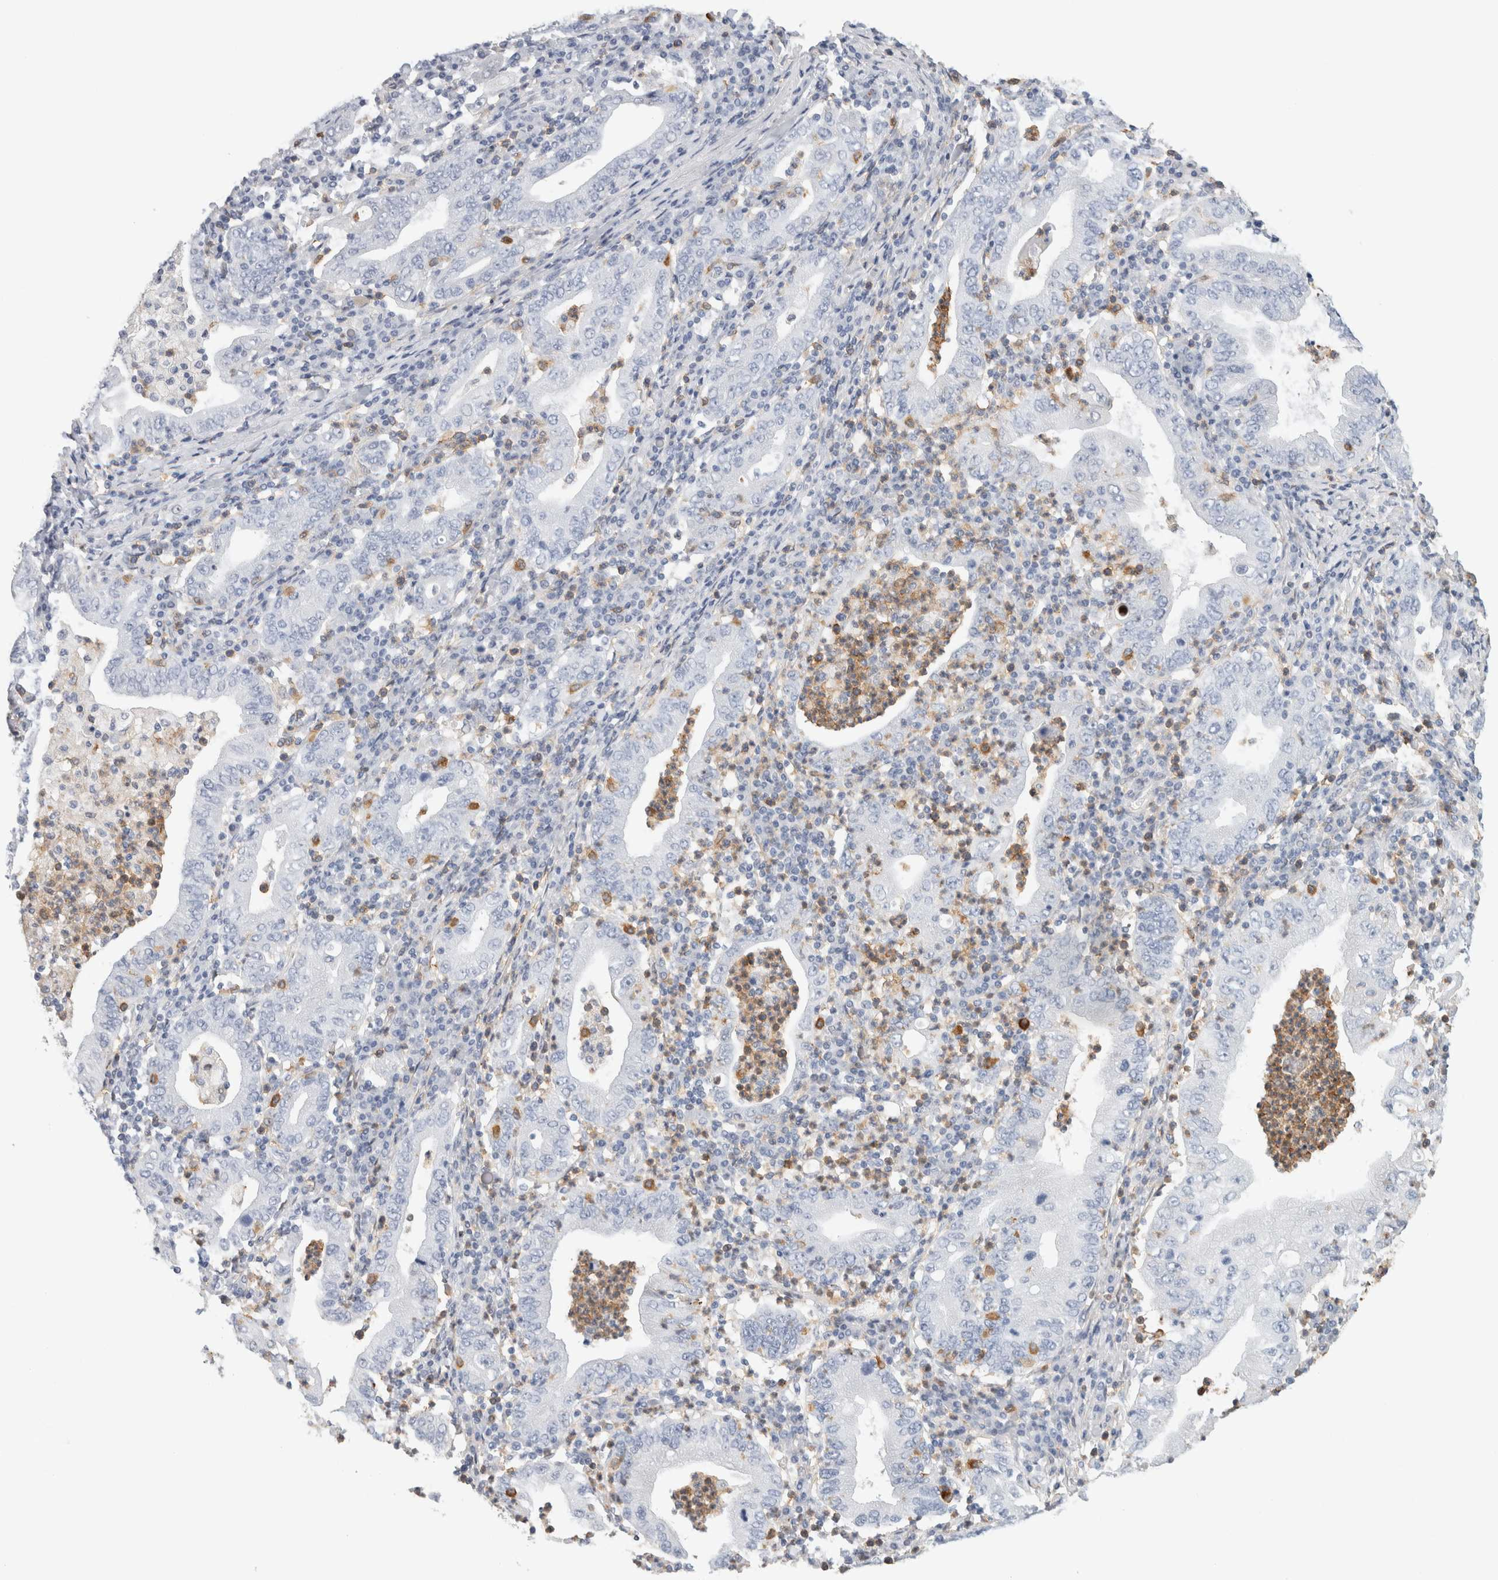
{"staining": {"intensity": "negative", "quantity": "none", "location": "none"}, "tissue": "stomach cancer", "cell_type": "Tumor cells", "image_type": "cancer", "snomed": [{"axis": "morphology", "description": "Normal tissue, NOS"}, {"axis": "morphology", "description": "Adenocarcinoma, NOS"}, {"axis": "topography", "description": "Esophagus"}, {"axis": "topography", "description": "Stomach, upper"}, {"axis": "topography", "description": "Peripheral nerve tissue"}], "caption": "DAB (3,3'-diaminobenzidine) immunohistochemical staining of stomach cancer (adenocarcinoma) displays no significant expression in tumor cells.", "gene": "P2RY2", "patient": {"sex": "male", "age": 62}}